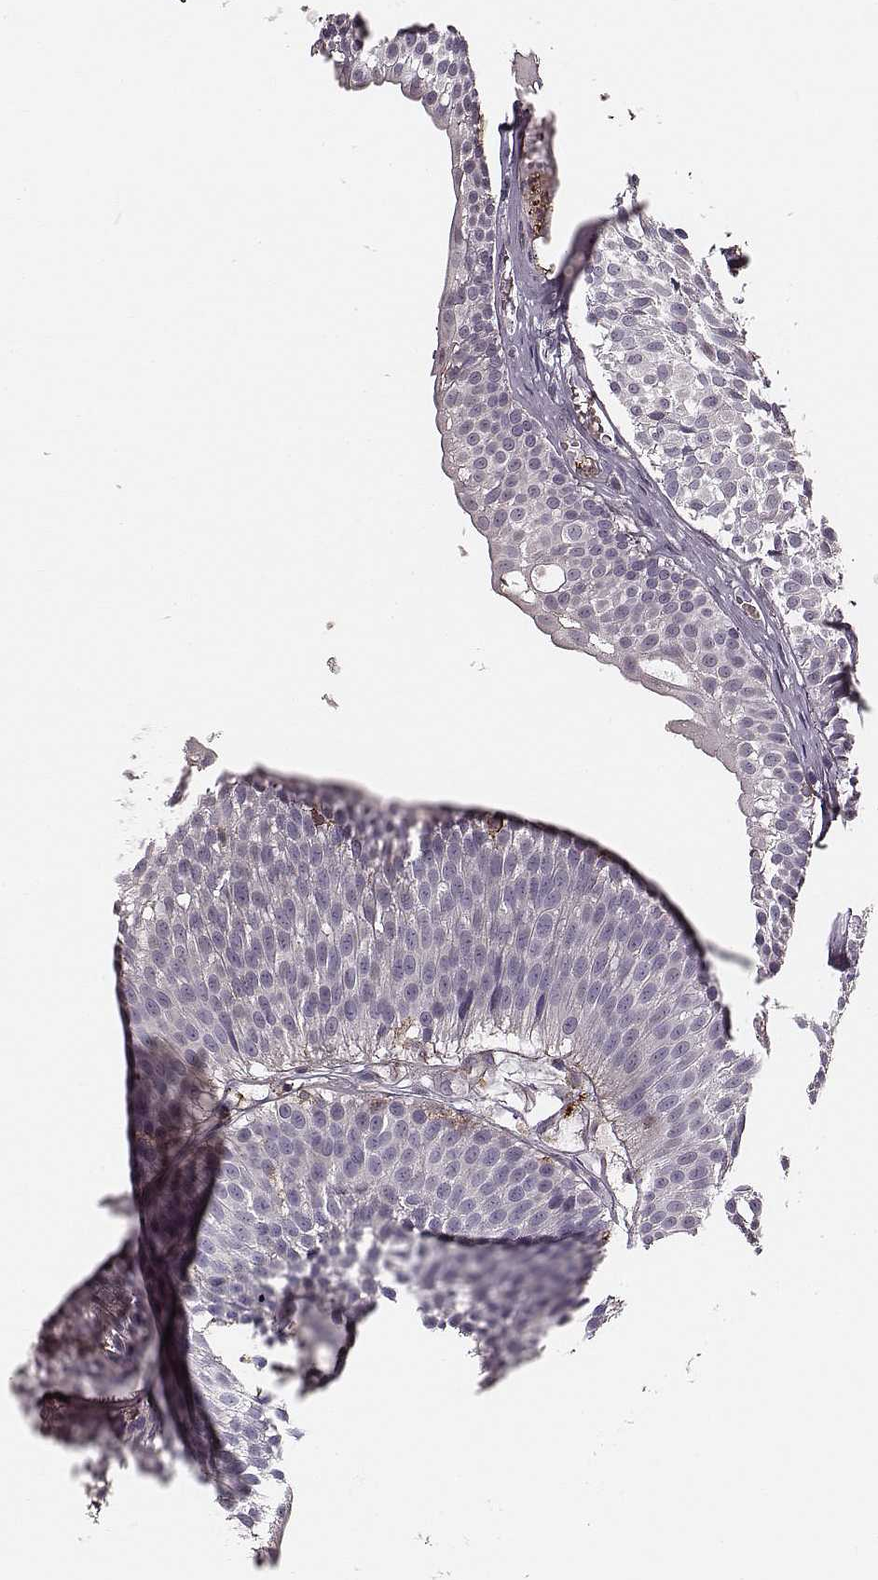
{"staining": {"intensity": "negative", "quantity": "none", "location": "none"}, "tissue": "urothelial cancer", "cell_type": "Tumor cells", "image_type": "cancer", "snomed": [{"axis": "morphology", "description": "Urothelial carcinoma, Low grade"}, {"axis": "topography", "description": "Urinary bladder"}], "caption": "Urothelial cancer was stained to show a protein in brown. There is no significant staining in tumor cells. (DAB (3,3'-diaminobenzidine) IHC visualized using brightfield microscopy, high magnification).", "gene": "ZYX", "patient": {"sex": "male", "age": 63}}